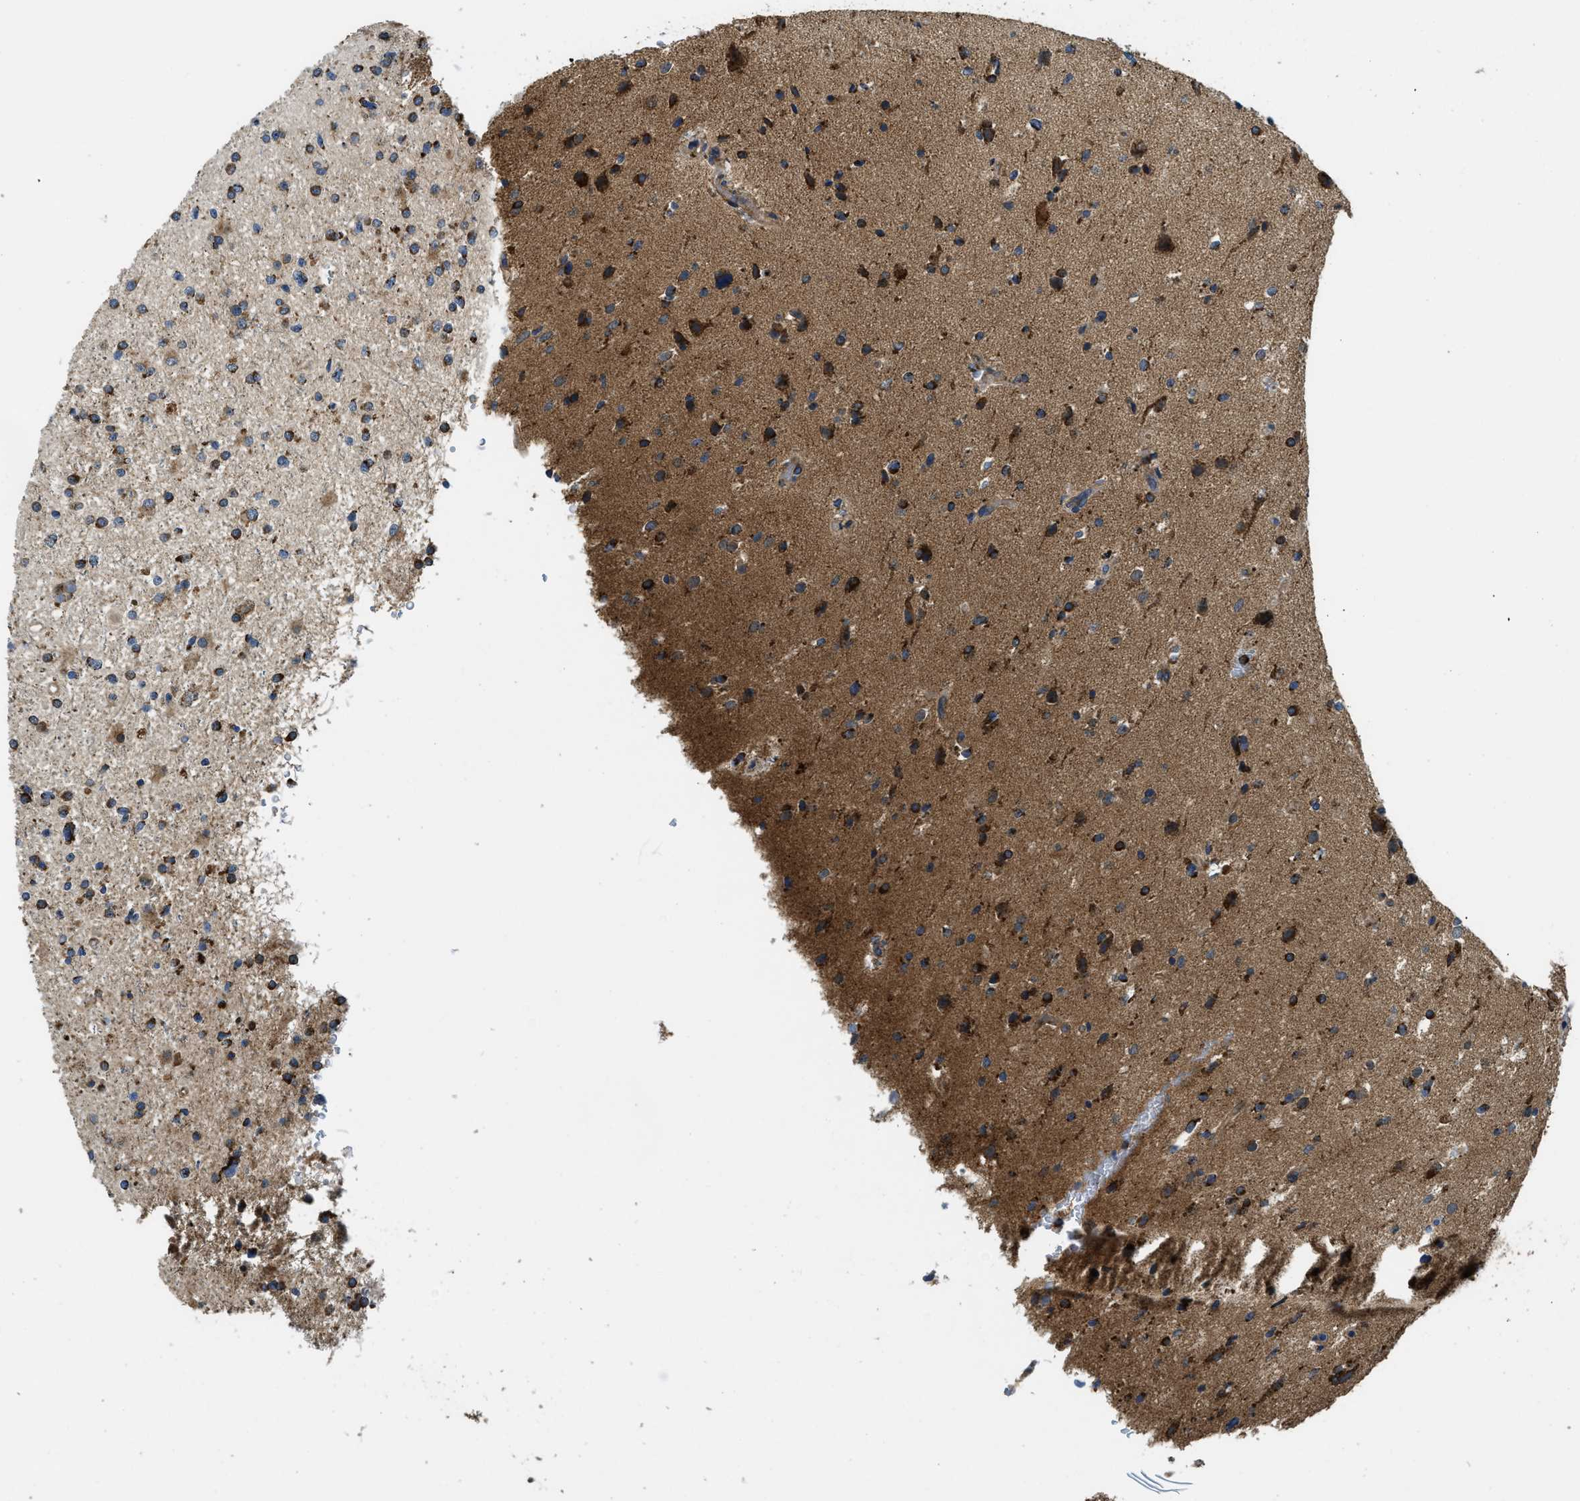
{"staining": {"intensity": "strong", "quantity": "25%-75%", "location": "cytoplasmic/membranous"}, "tissue": "glioma", "cell_type": "Tumor cells", "image_type": "cancer", "snomed": [{"axis": "morphology", "description": "Glioma, malignant, High grade"}, {"axis": "topography", "description": "Brain"}], "caption": "A photomicrograph of glioma stained for a protein exhibits strong cytoplasmic/membranous brown staining in tumor cells.", "gene": "STK33", "patient": {"sex": "male", "age": 33}}